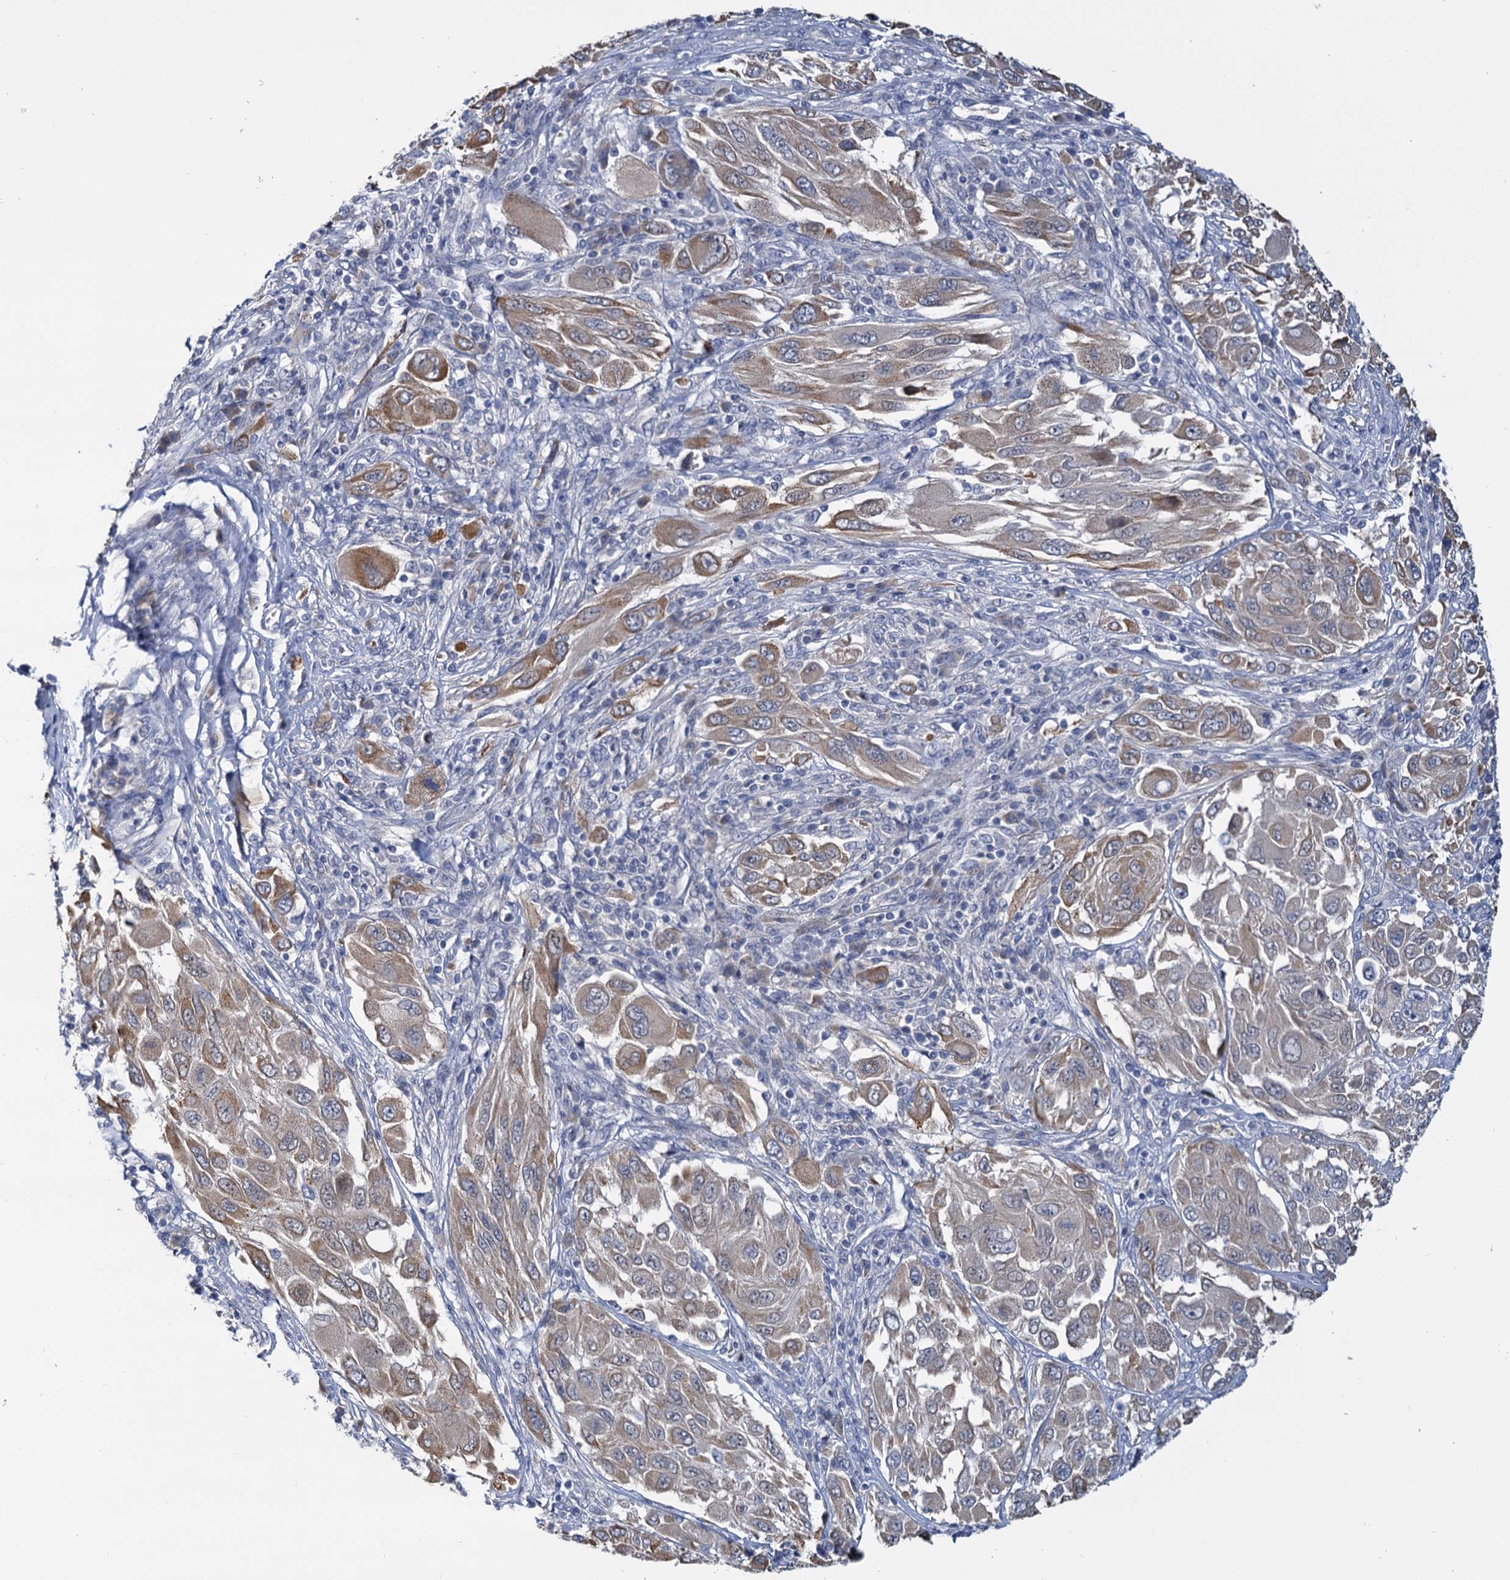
{"staining": {"intensity": "moderate", "quantity": "<25%", "location": "cytoplasmic/membranous"}, "tissue": "melanoma", "cell_type": "Tumor cells", "image_type": "cancer", "snomed": [{"axis": "morphology", "description": "Malignant melanoma, NOS"}, {"axis": "topography", "description": "Skin"}], "caption": "The micrograph reveals immunohistochemical staining of malignant melanoma. There is moderate cytoplasmic/membranous staining is present in about <25% of tumor cells.", "gene": "ANKRD42", "patient": {"sex": "female", "age": 91}}